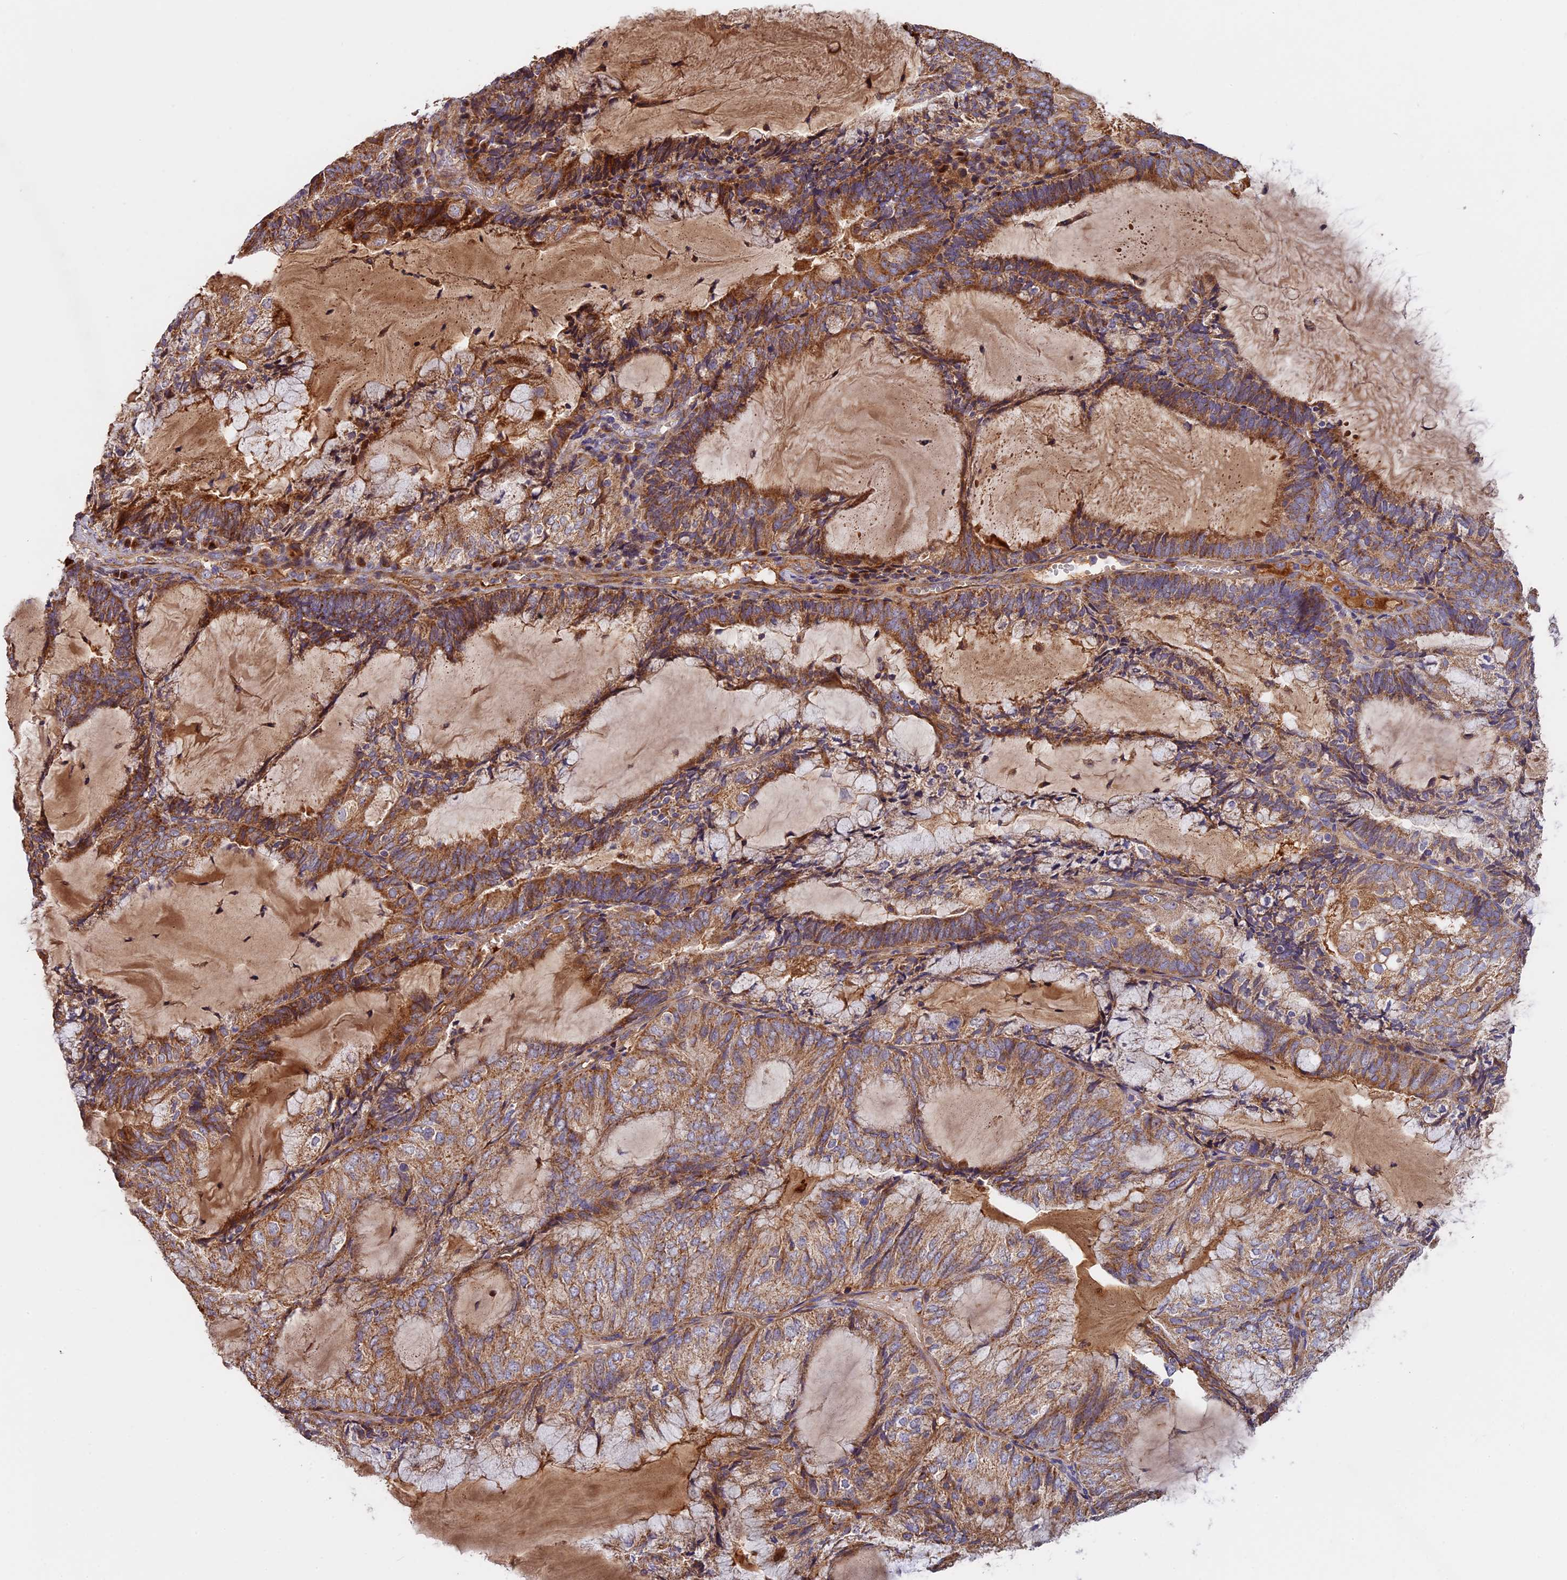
{"staining": {"intensity": "strong", "quantity": ">75%", "location": "cytoplasmic/membranous"}, "tissue": "endometrial cancer", "cell_type": "Tumor cells", "image_type": "cancer", "snomed": [{"axis": "morphology", "description": "Adenocarcinoma, NOS"}, {"axis": "topography", "description": "Endometrium"}], "caption": "The immunohistochemical stain shows strong cytoplasmic/membranous positivity in tumor cells of endometrial cancer (adenocarcinoma) tissue.", "gene": "OCEL1", "patient": {"sex": "female", "age": 81}}